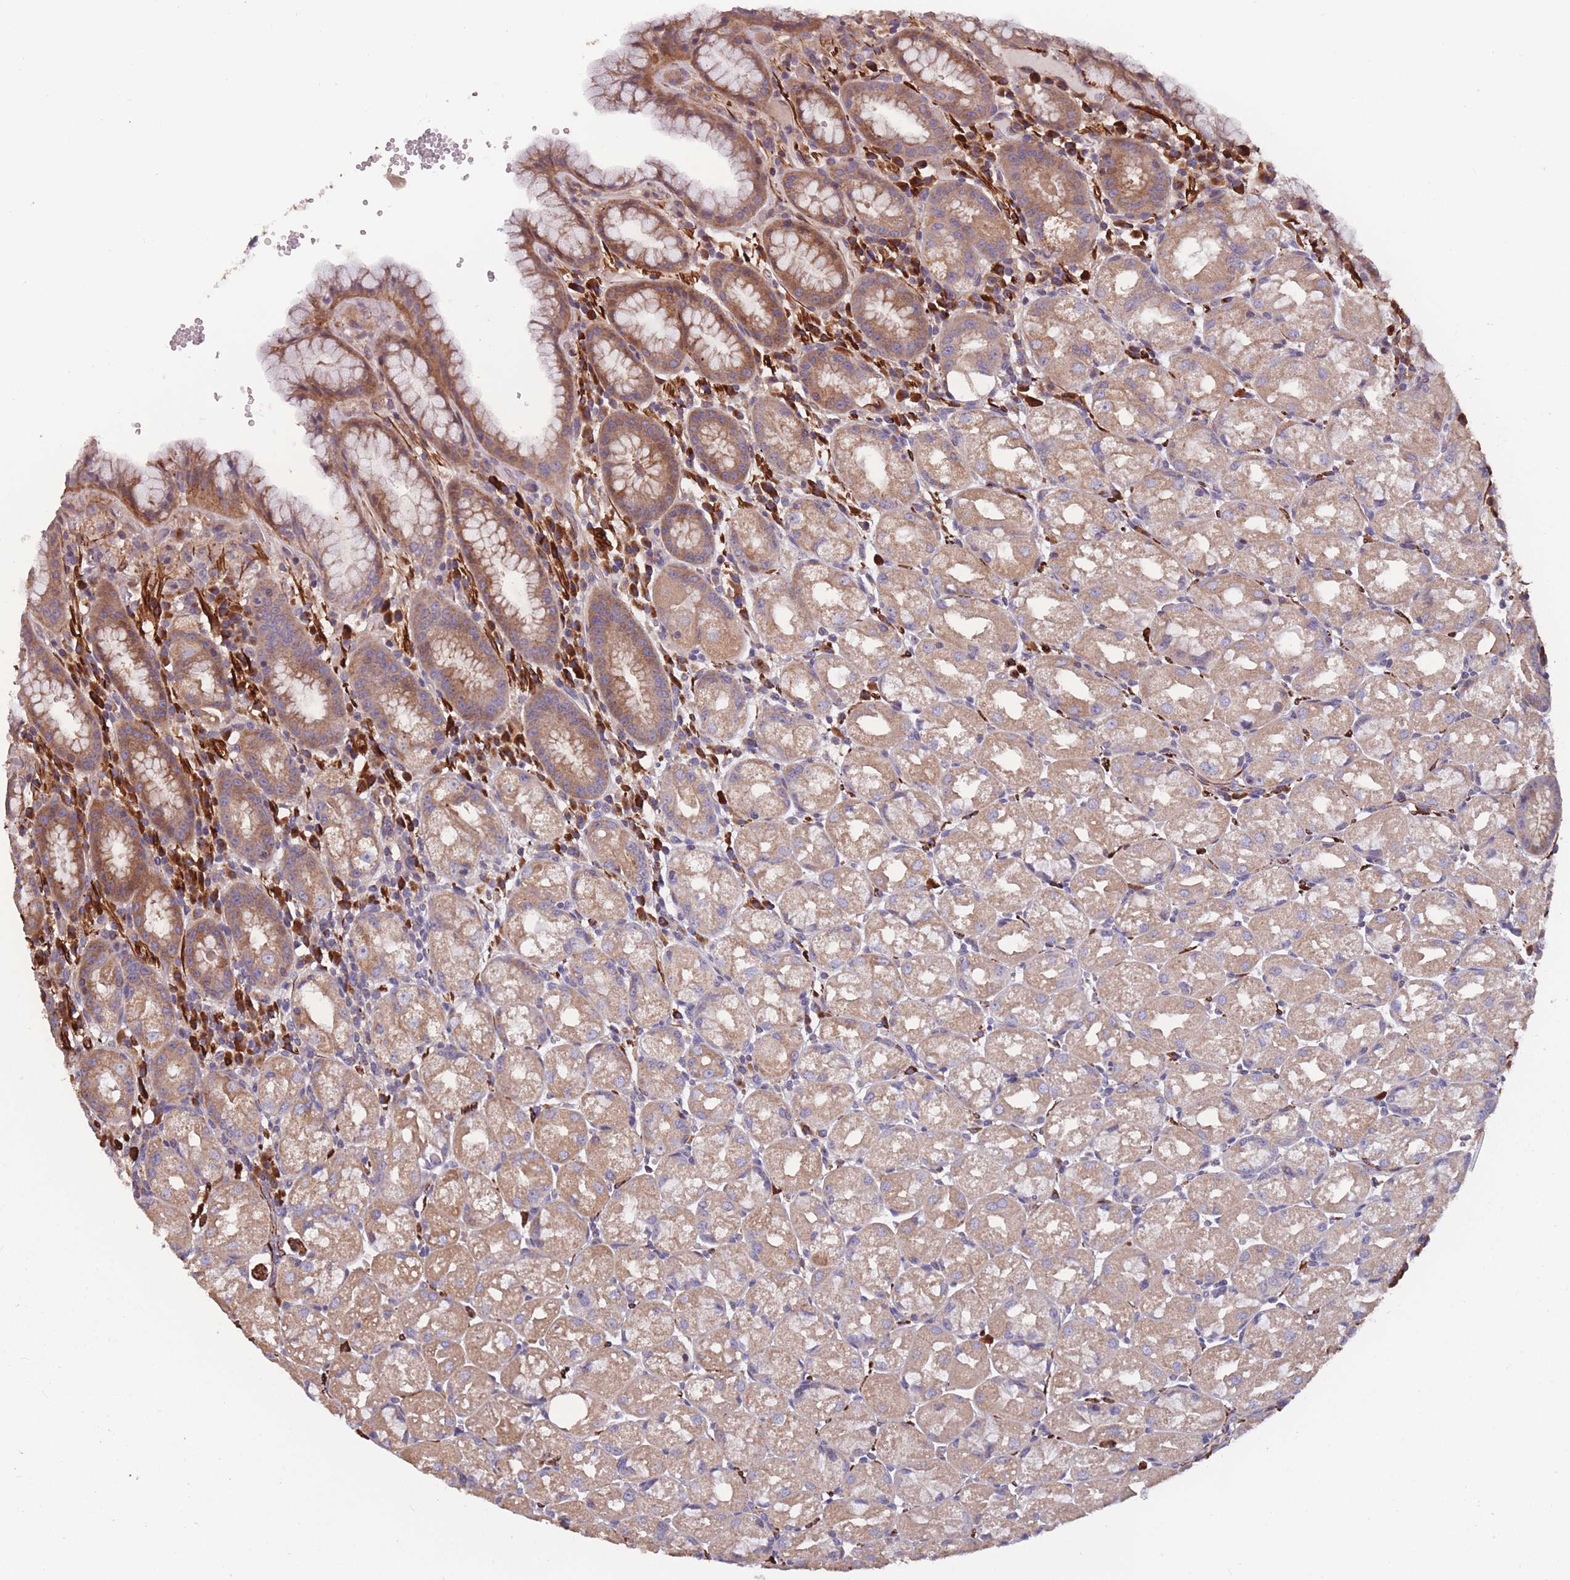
{"staining": {"intensity": "moderate", "quantity": "25%-75%", "location": "cytoplasmic/membranous"}, "tissue": "stomach", "cell_type": "Glandular cells", "image_type": "normal", "snomed": [{"axis": "morphology", "description": "Normal tissue, NOS"}, {"axis": "topography", "description": "Stomach, upper"}], "caption": "Immunohistochemical staining of benign stomach displays 25%-75% levels of moderate cytoplasmic/membranous protein positivity in approximately 25%-75% of glandular cells. The staining is performed using DAB brown chromogen to label protein expression. The nuclei are counter-stained blue using hematoxylin.", "gene": "TOMM40L", "patient": {"sex": "male", "age": 52}}